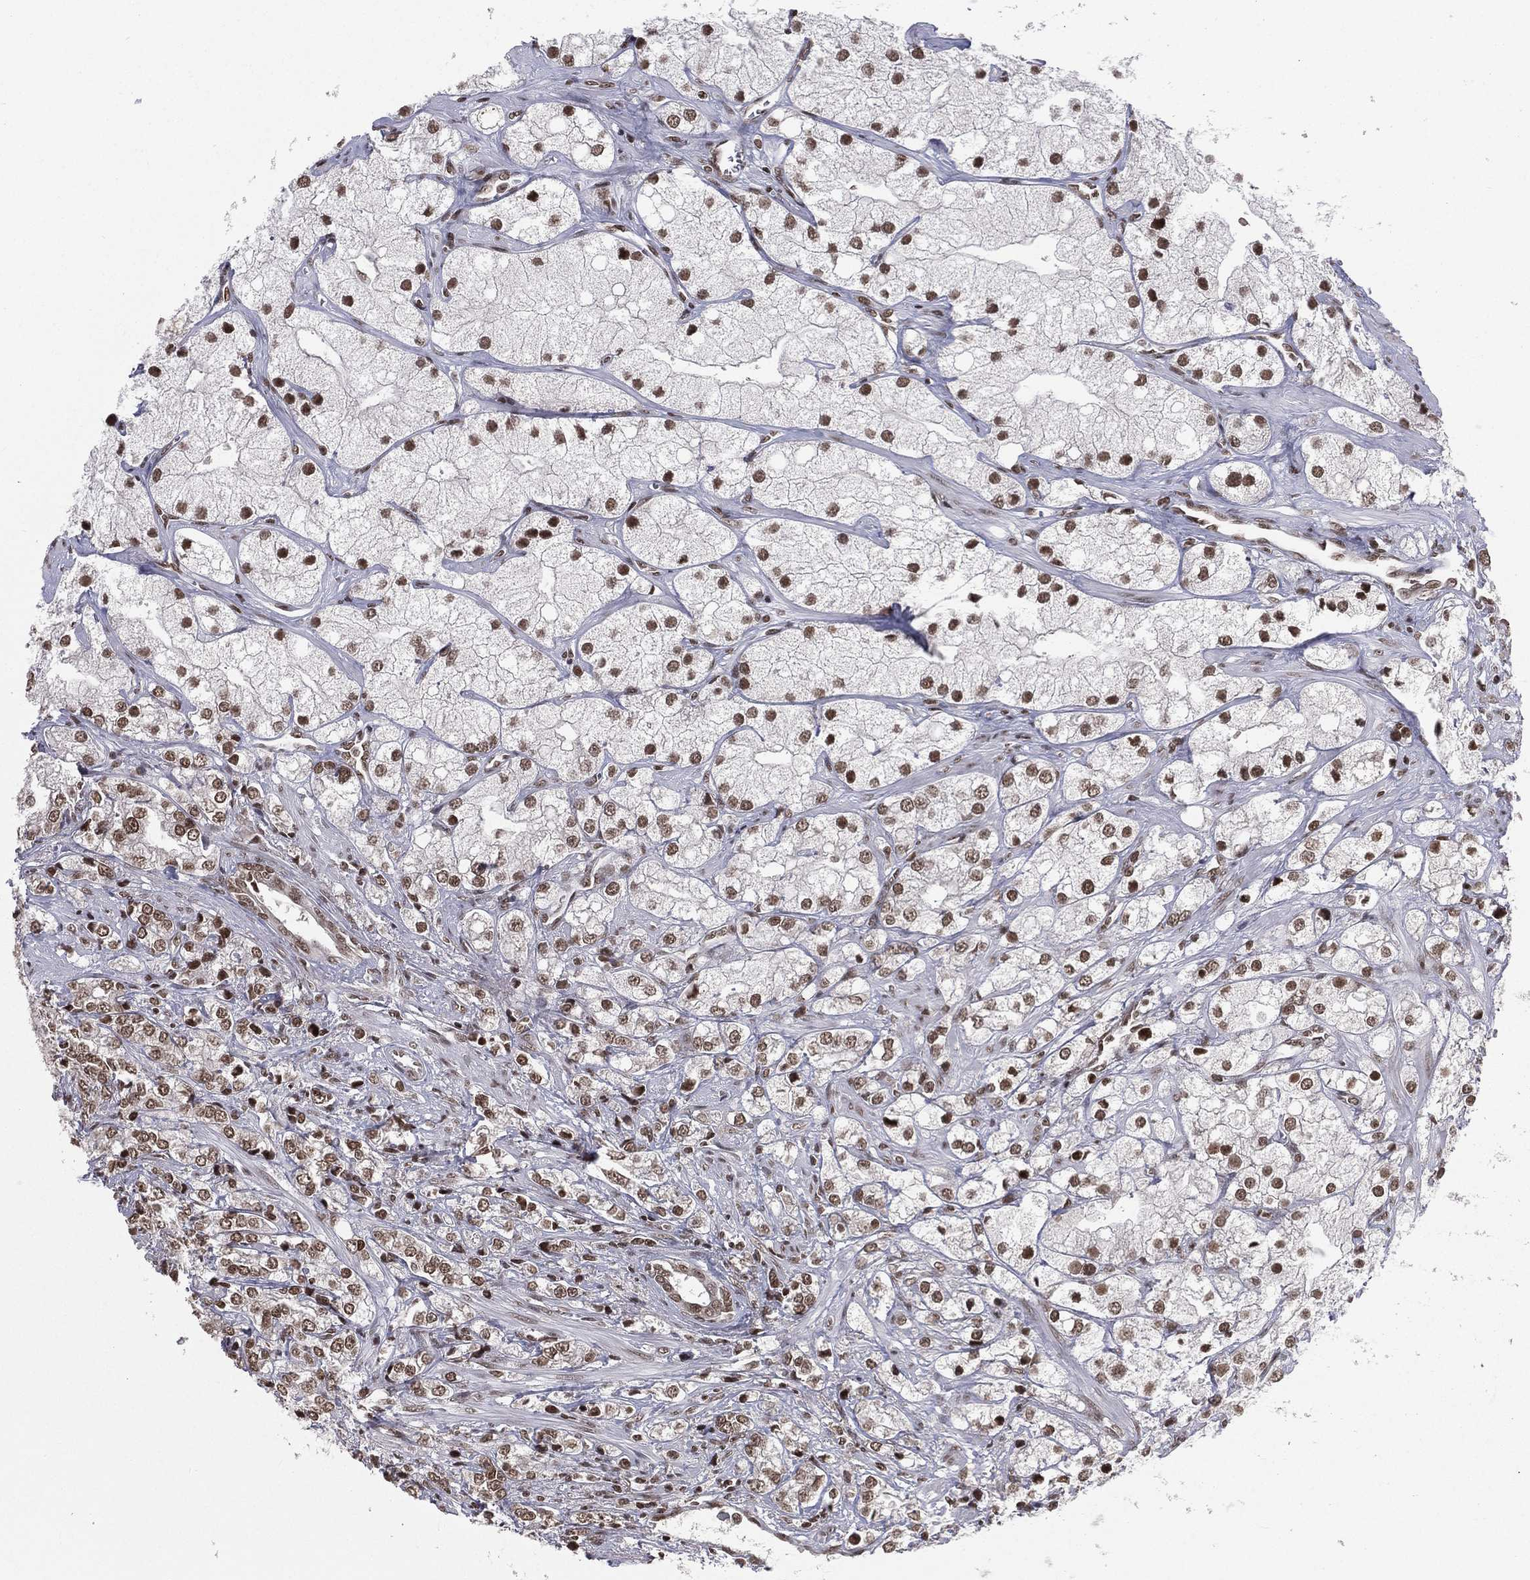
{"staining": {"intensity": "strong", "quantity": "25%-75%", "location": "nuclear"}, "tissue": "prostate cancer", "cell_type": "Tumor cells", "image_type": "cancer", "snomed": [{"axis": "morphology", "description": "Adenocarcinoma, NOS"}, {"axis": "topography", "description": "Prostate and seminal vesicle, NOS"}, {"axis": "topography", "description": "Prostate"}], "caption": "Protein positivity by IHC displays strong nuclear expression in about 25%-75% of tumor cells in prostate cancer (adenocarcinoma).", "gene": "RFX7", "patient": {"sex": "male", "age": 79}}